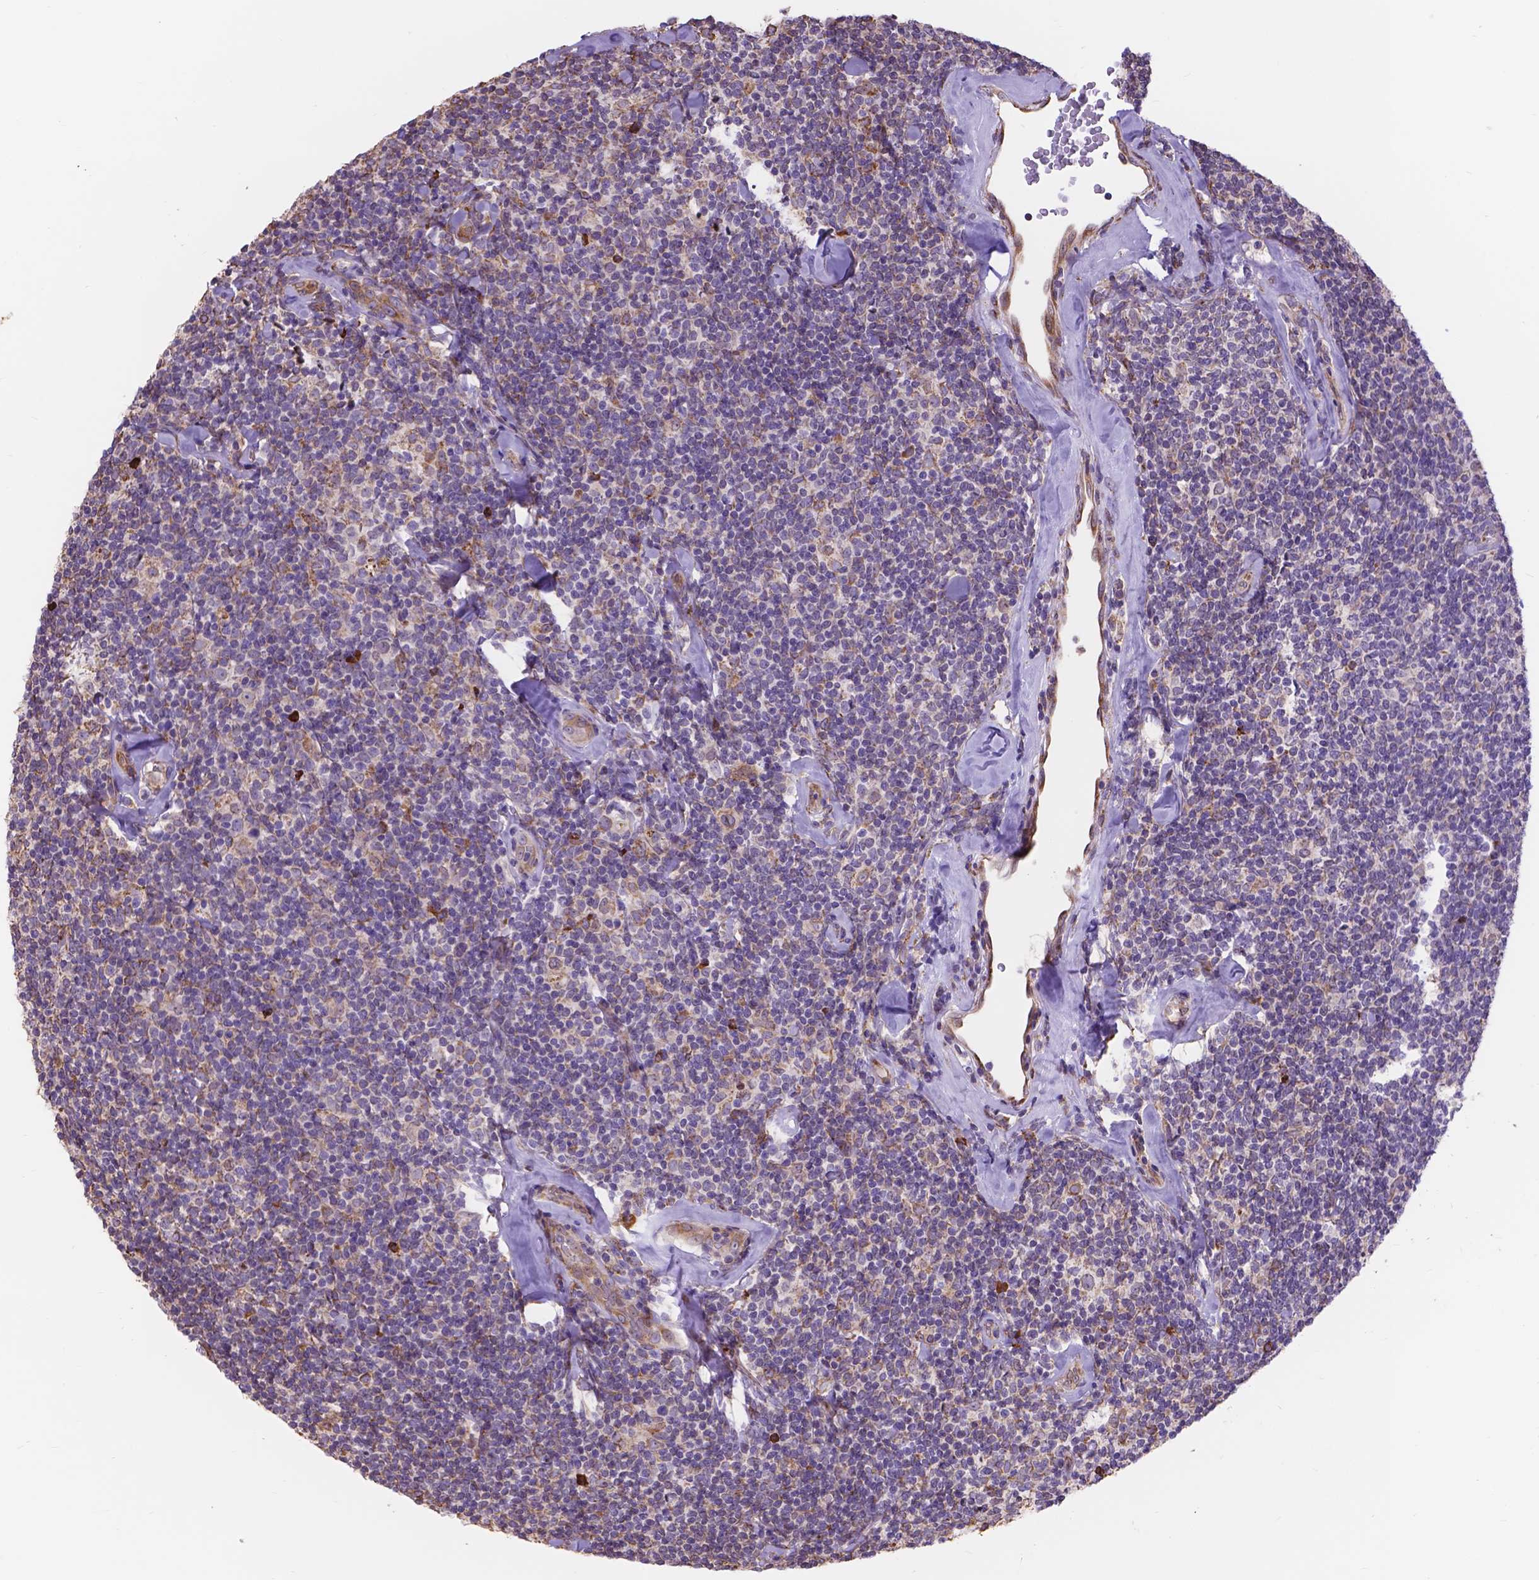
{"staining": {"intensity": "negative", "quantity": "none", "location": "none"}, "tissue": "lymphoma", "cell_type": "Tumor cells", "image_type": "cancer", "snomed": [{"axis": "morphology", "description": "Malignant lymphoma, non-Hodgkin's type, Low grade"}, {"axis": "topography", "description": "Lymph node"}], "caption": "Tumor cells are negative for brown protein staining in low-grade malignant lymphoma, non-Hodgkin's type. Brightfield microscopy of IHC stained with DAB (3,3'-diaminobenzidine) (brown) and hematoxylin (blue), captured at high magnification.", "gene": "IPO11", "patient": {"sex": "female", "age": 56}}